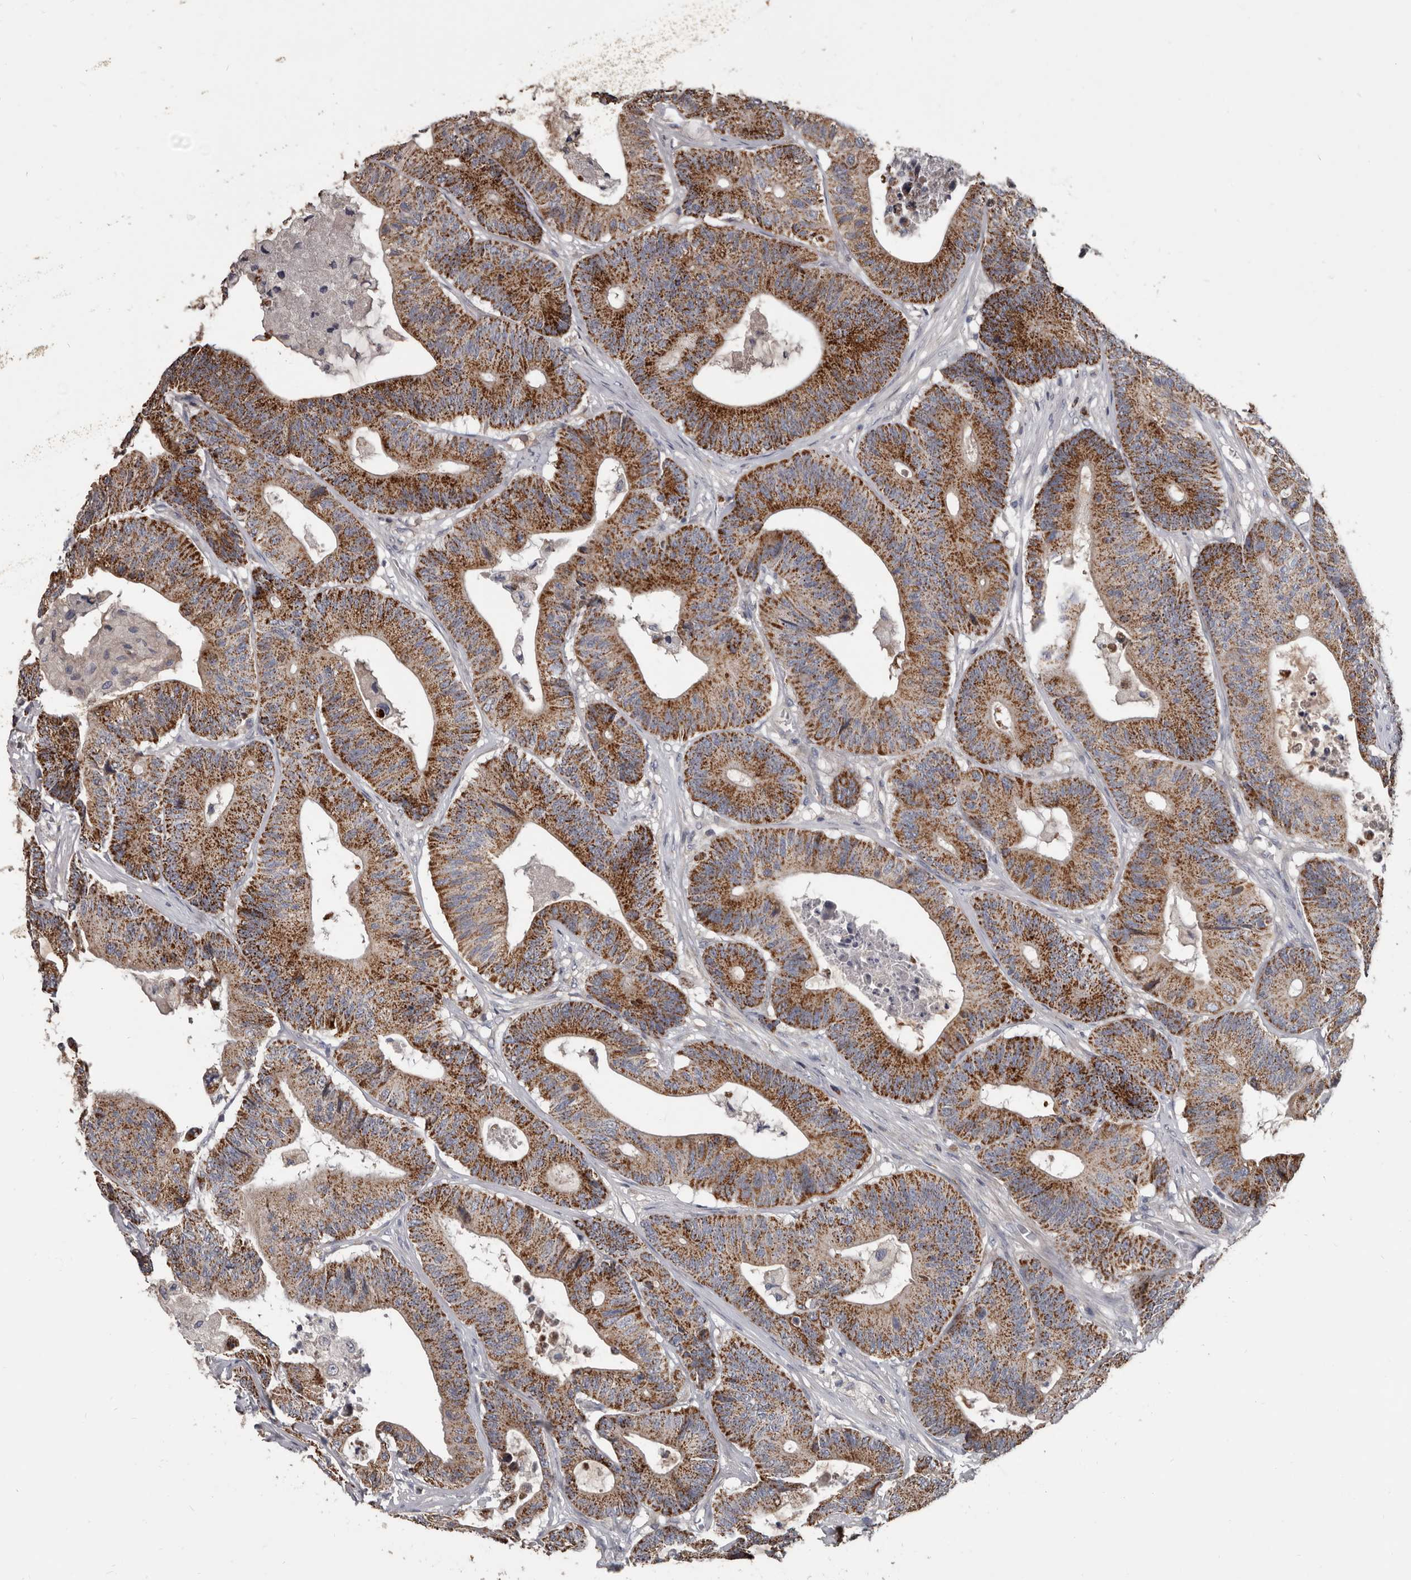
{"staining": {"intensity": "strong", "quantity": ">75%", "location": "cytoplasmic/membranous"}, "tissue": "colorectal cancer", "cell_type": "Tumor cells", "image_type": "cancer", "snomed": [{"axis": "morphology", "description": "Adenocarcinoma, NOS"}, {"axis": "topography", "description": "Colon"}], "caption": "This image exhibits immunohistochemistry staining of human colorectal cancer (adenocarcinoma), with high strong cytoplasmic/membranous staining in approximately >75% of tumor cells.", "gene": "ALDH5A1", "patient": {"sex": "female", "age": 84}}